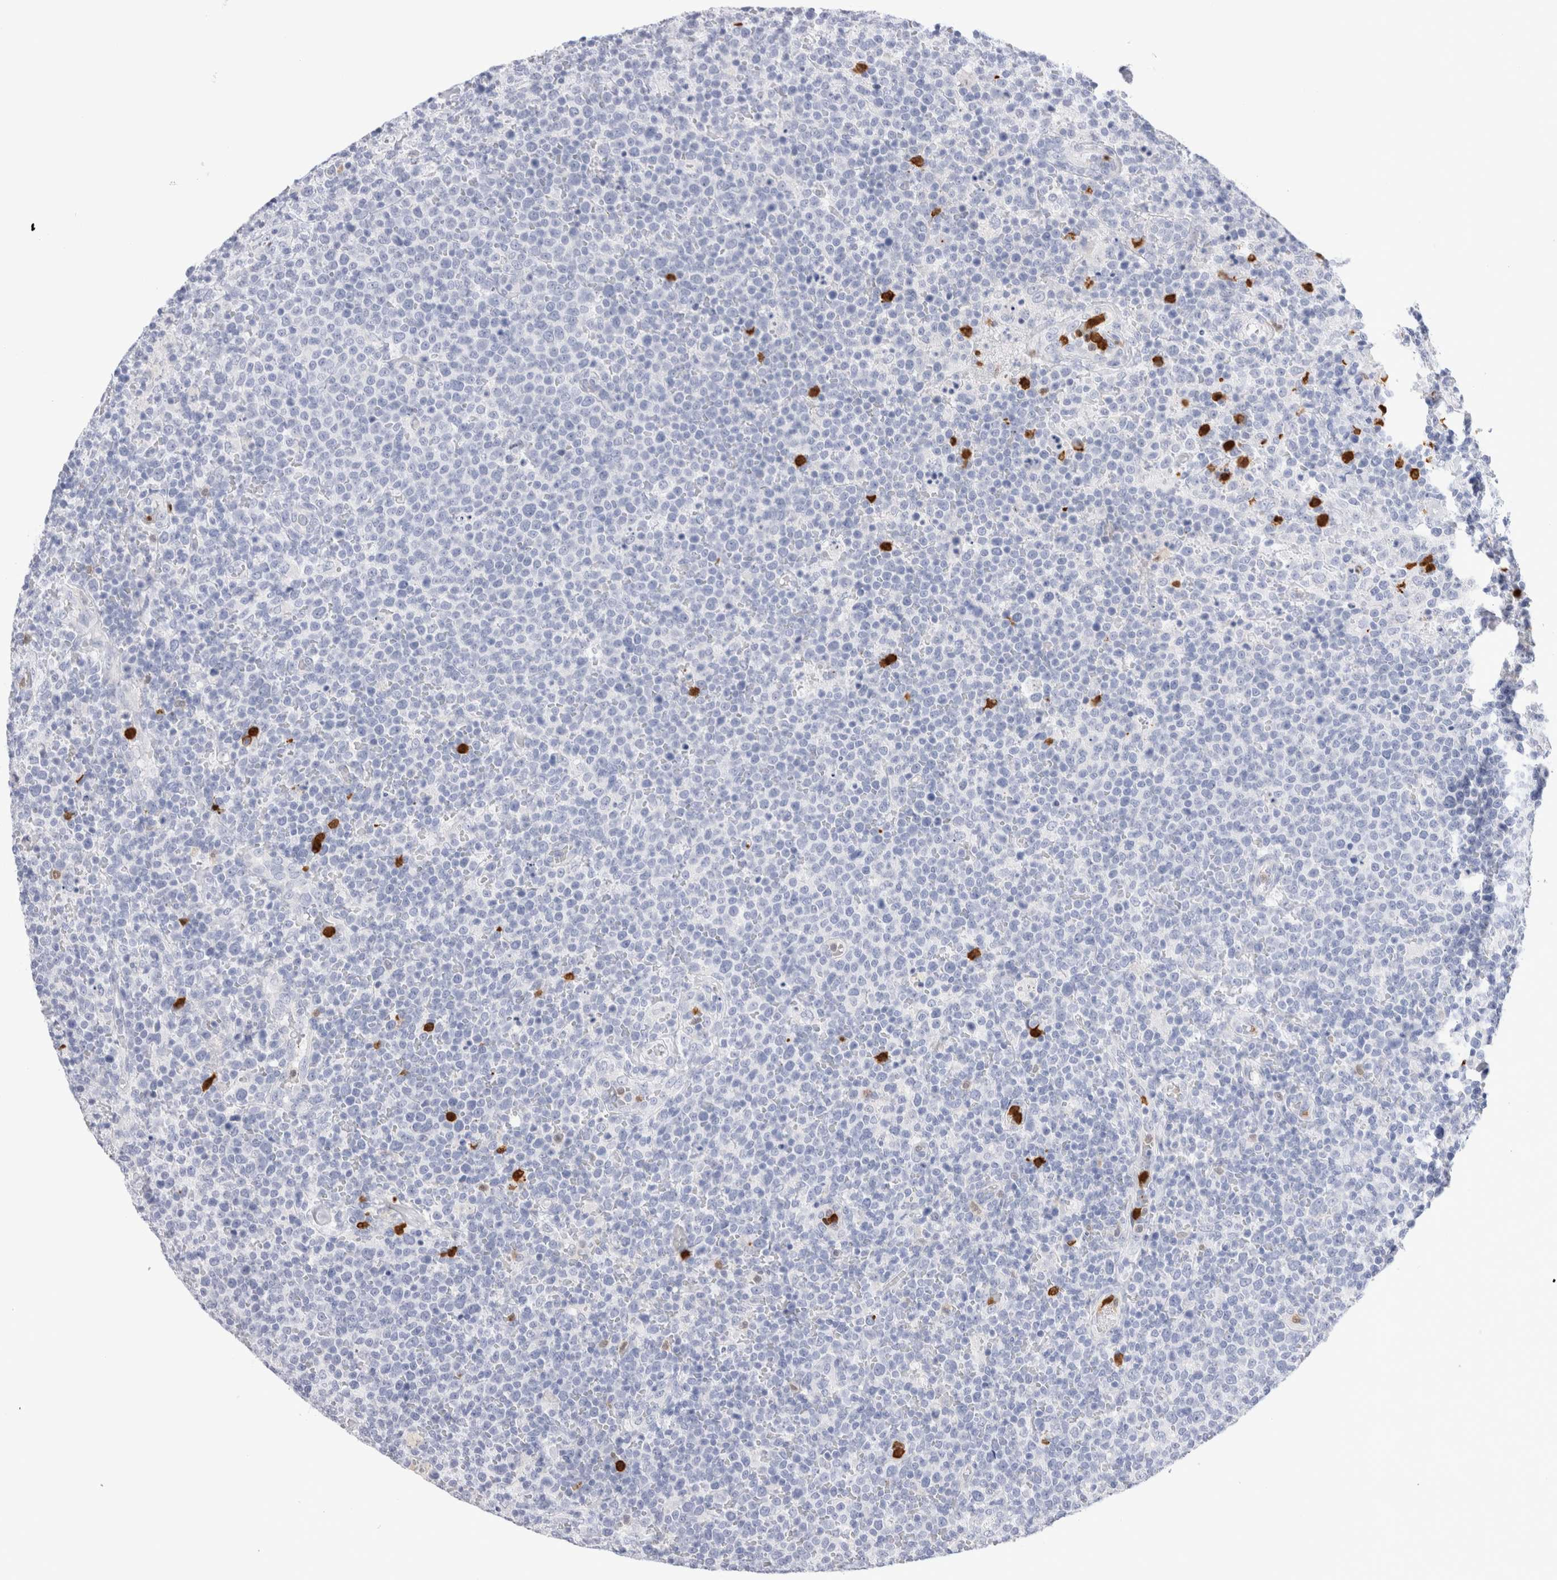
{"staining": {"intensity": "negative", "quantity": "none", "location": "none"}, "tissue": "lymphoma", "cell_type": "Tumor cells", "image_type": "cancer", "snomed": [{"axis": "morphology", "description": "Malignant lymphoma, non-Hodgkin's type, High grade"}, {"axis": "topography", "description": "Lymph node"}], "caption": "This is a image of immunohistochemistry (IHC) staining of malignant lymphoma, non-Hodgkin's type (high-grade), which shows no expression in tumor cells.", "gene": "SLC10A5", "patient": {"sex": "male", "age": 61}}